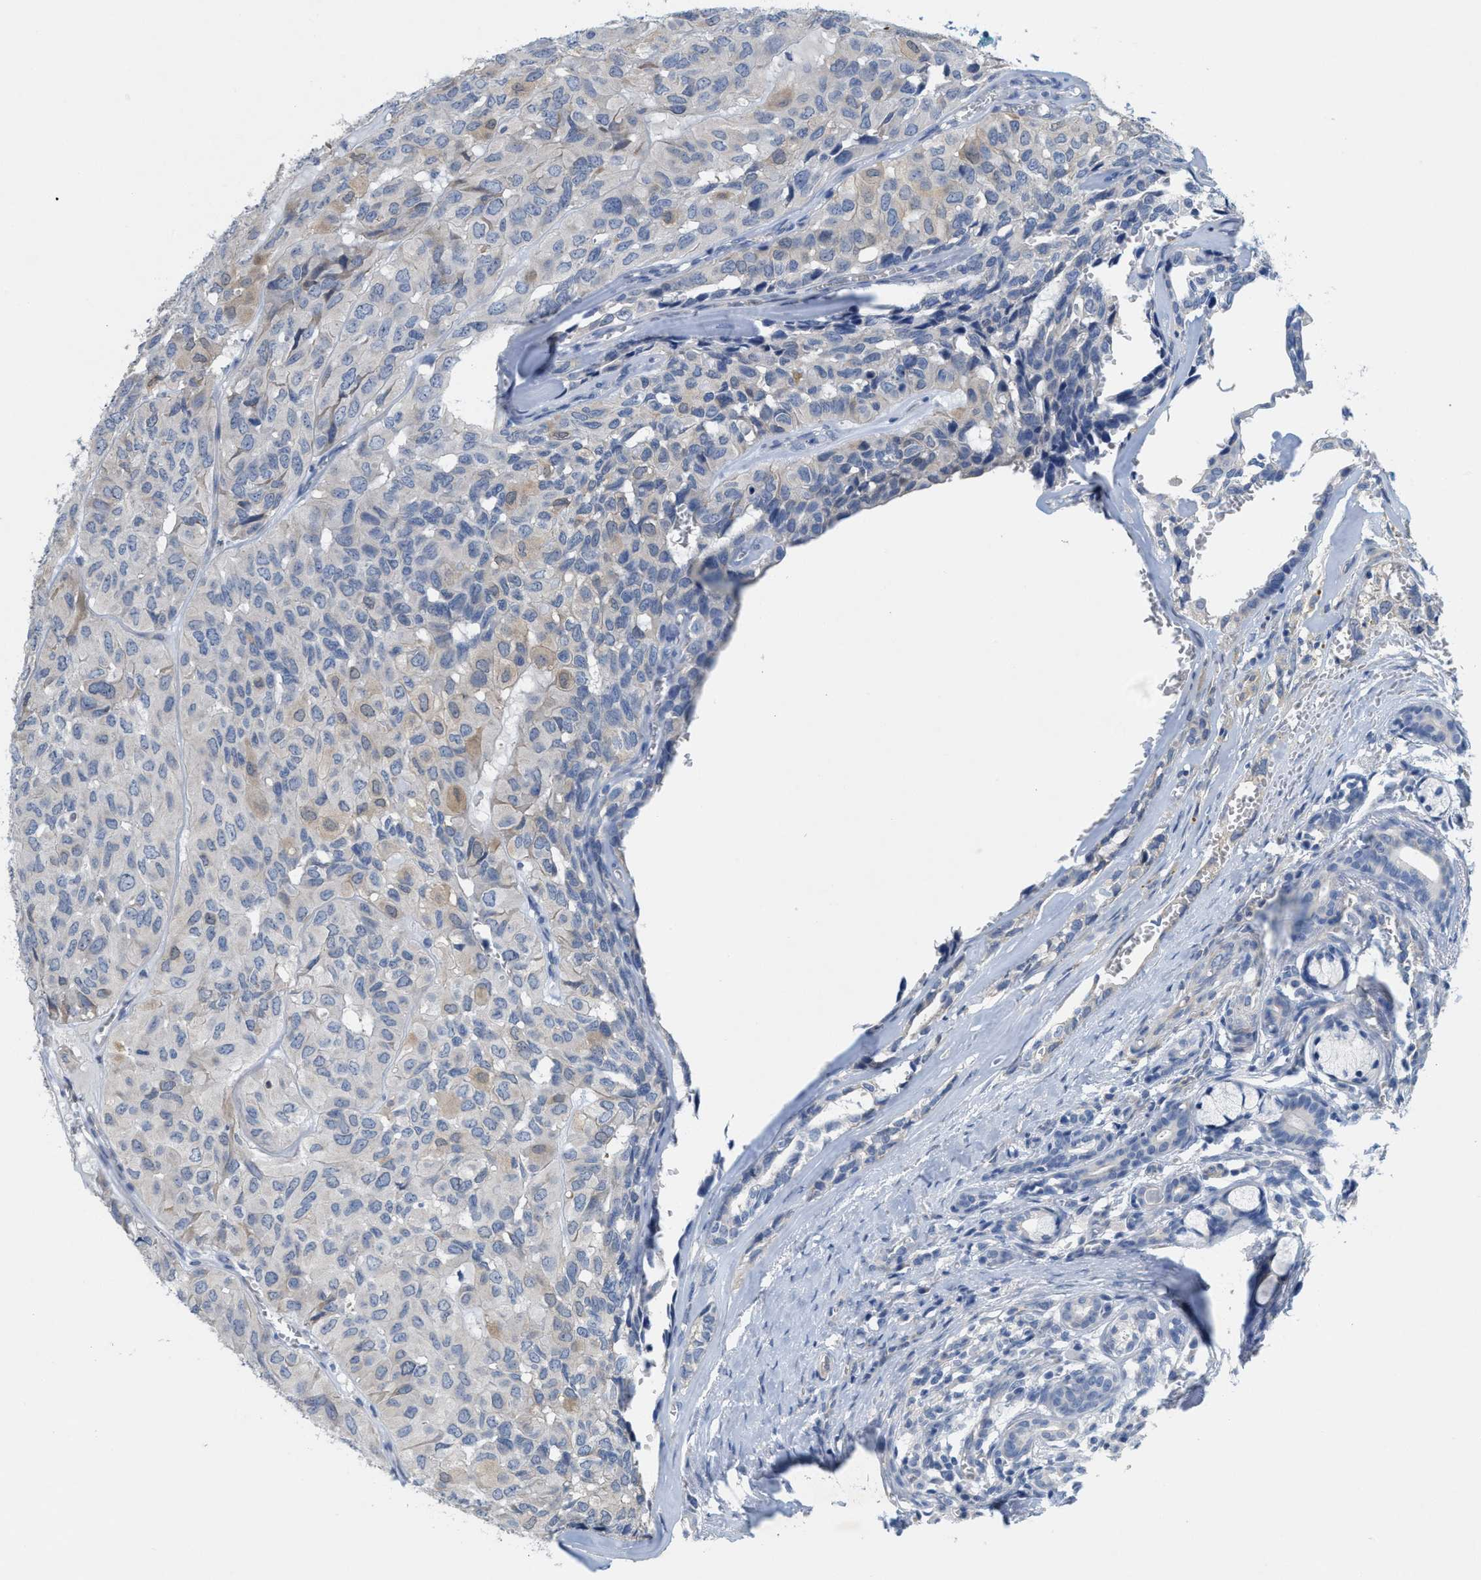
{"staining": {"intensity": "weak", "quantity": "<25%", "location": "cytoplasmic/membranous"}, "tissue": "head and neck cancer", "cell_type": "Tumor cells", "image_type": "cancer", "snomed": [{"axis": "morphology", "description": "Adenocarcinoma, NOS"}, {"axis": "topography", "description": "Salivary gland, NOS"}, {"axis": "topography", "description": "Head-Neck"}], "caption": "Immunohistochemical staining of head and neck adenocarcinoma exhibits no significant staining in tumor cells. (DAB (3,3'-diaminobenzidine) IHC visualized using brightfield microscopy, high magnification).", "gene": "CPA2", "patient": {"sex": "female", "age": 76}}